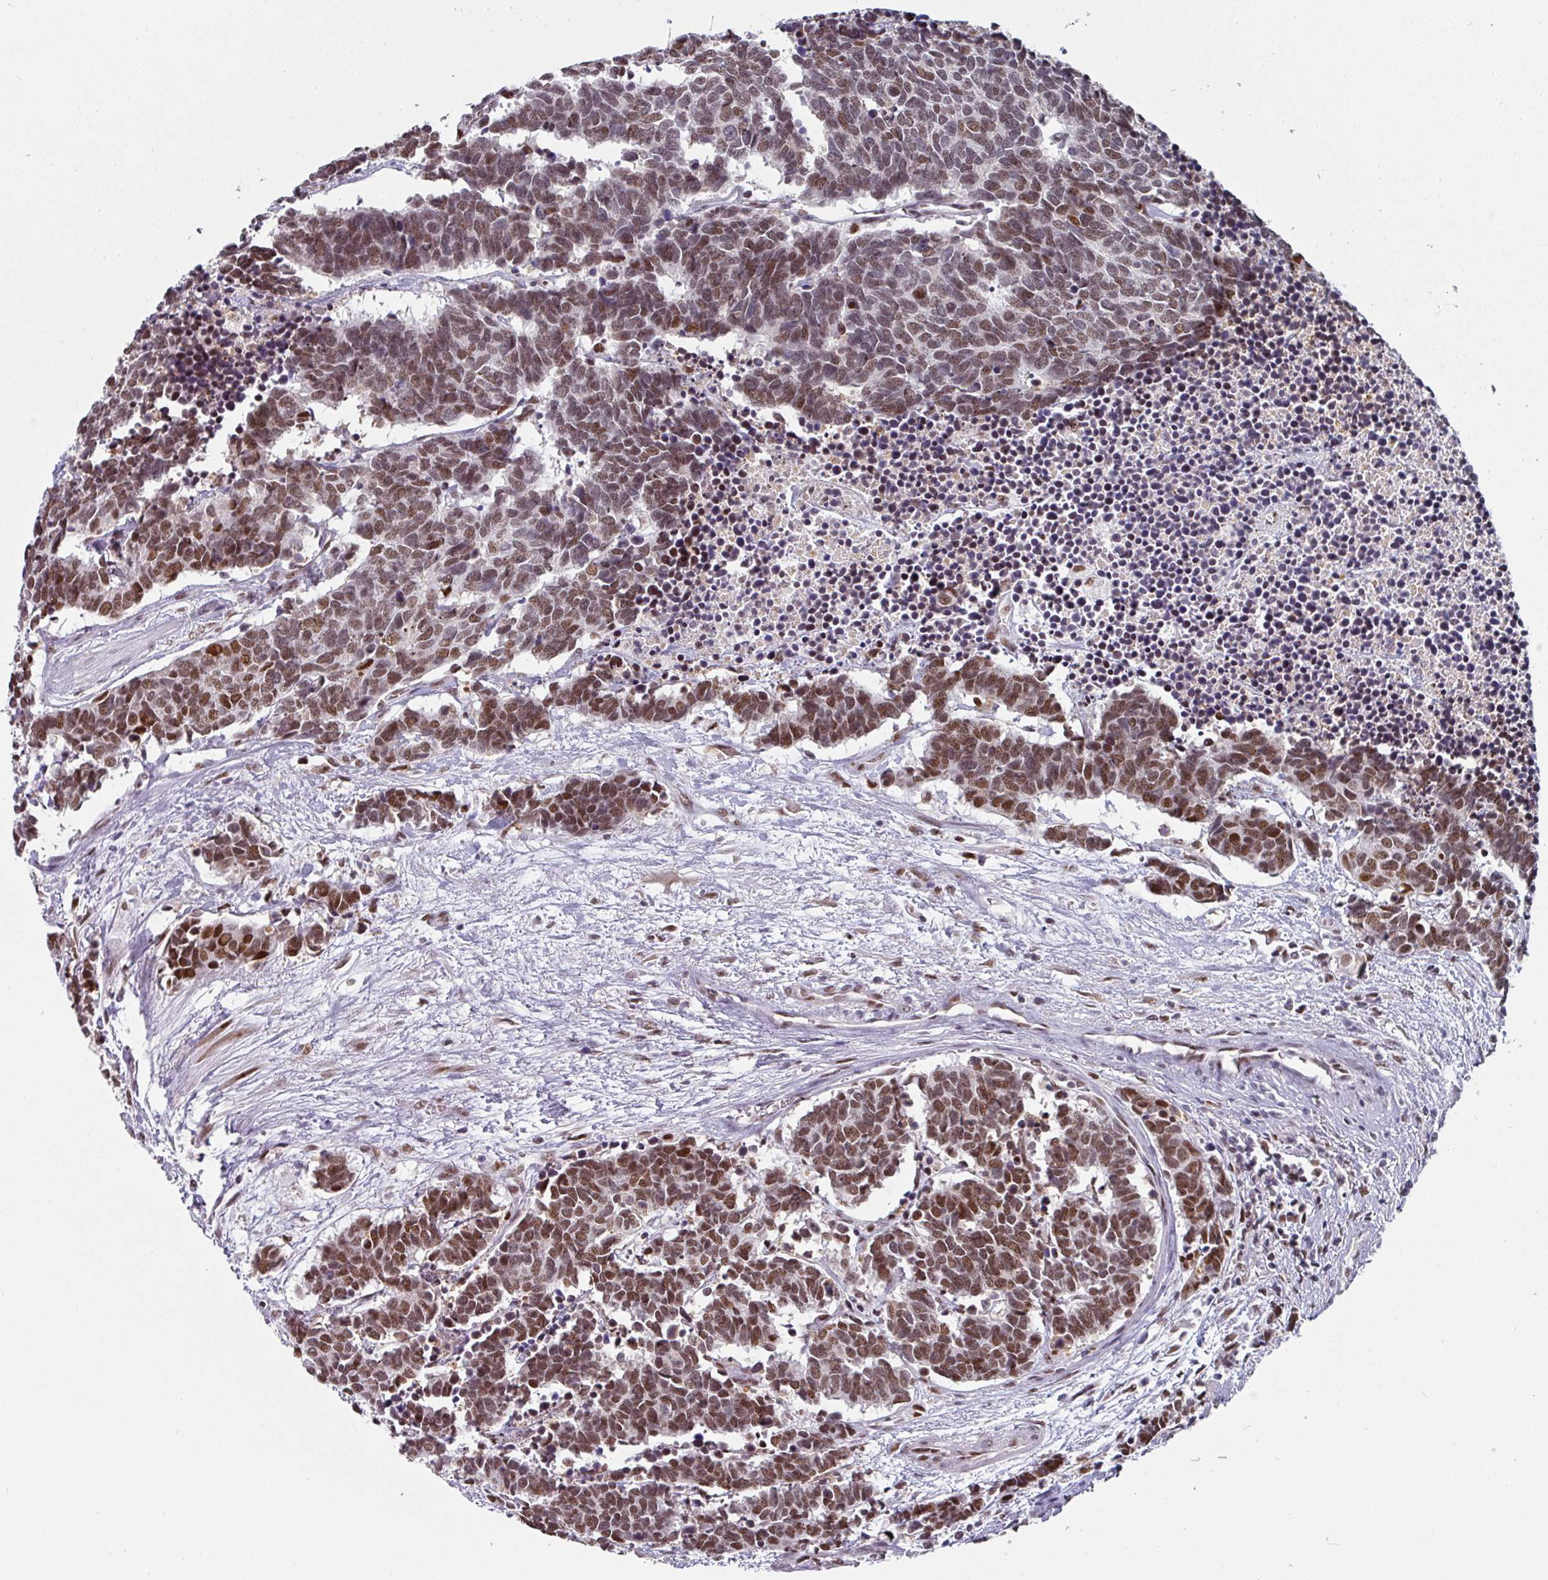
{"staining": {"intensity": "moderate", "quantity": ">75%", "location": "nuclear"}, "tissue": "carcinoid", "cell_type": "Tumor cells", "image_type": "cancer", "snomed": [{"axis": "morphology", "description": "Carcinoma, NOS"}, {"axis": "morphology", "description": "Carcinoid, malignant, NOS"}, {"axis": "topography", "description": "Urinary bladder"}], "caption": "Protein expression analysis of carcinoid displays moderate nuclear staining in approximately >75% of tumor cells.", "gene": "RAD50", "patient": {"sex": "male", "age": 57}}